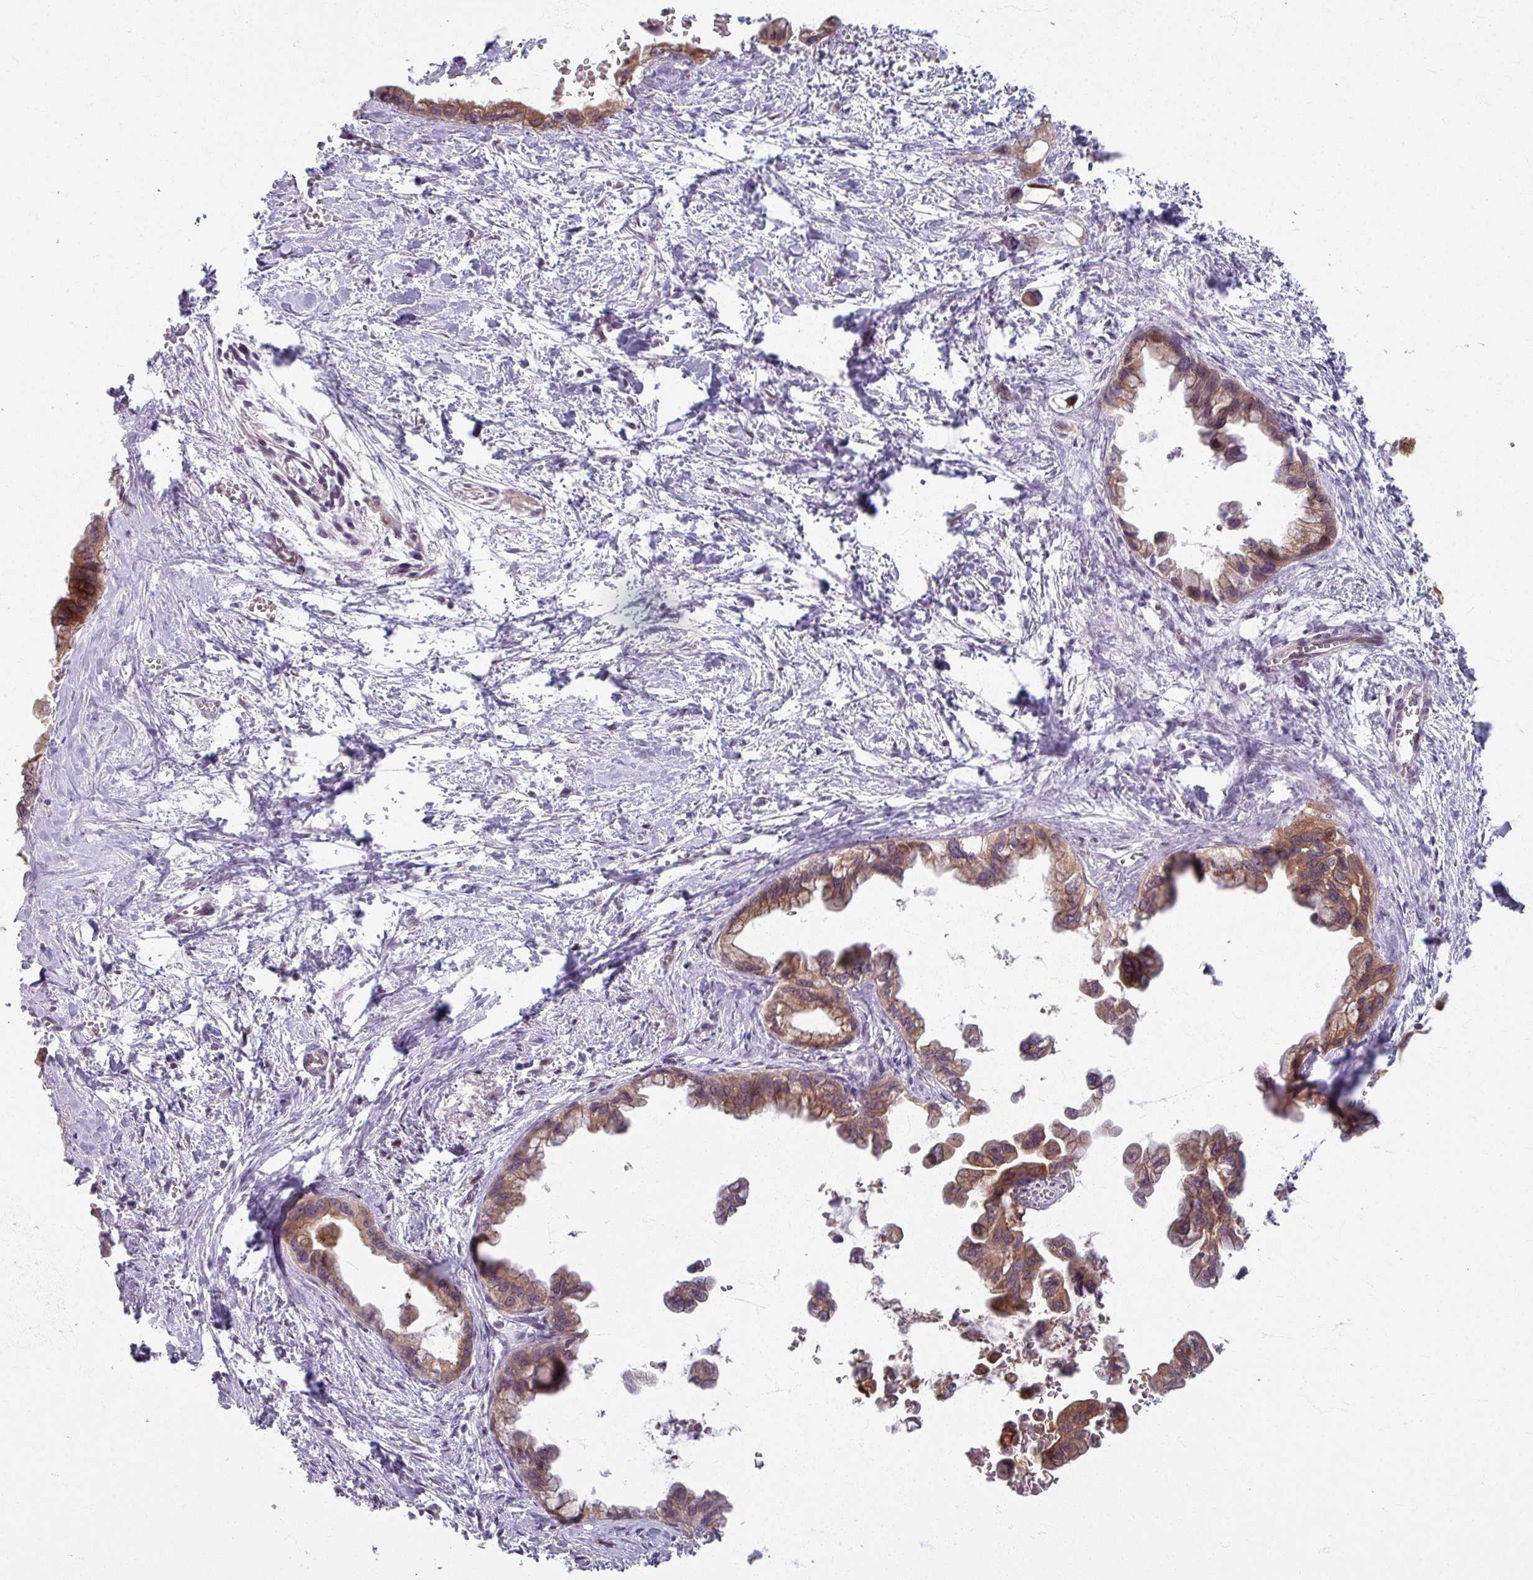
{"staining": {"intensity": "moderate", "quantity": ">75%", "location": "cytoplasmic/membranous"}, "tissue": "pancreatic cancer", "cell_type": "Tumor cells", "image_type": "cancer", "snomed": [{"axis": "morphology", "description": "Adenocarcinoma, NOS"}, {"axis": "topography", "description": "Pancreas"}], "caption": "Immunohistochemical staining of human pancreatic cancer demonstrates medium levels of moderate cytoplasmic/membranous protein expression in approximately >75% of tumor cells.", "gene": "KLC3", "patient": {"sex": "male", "age": 61}}